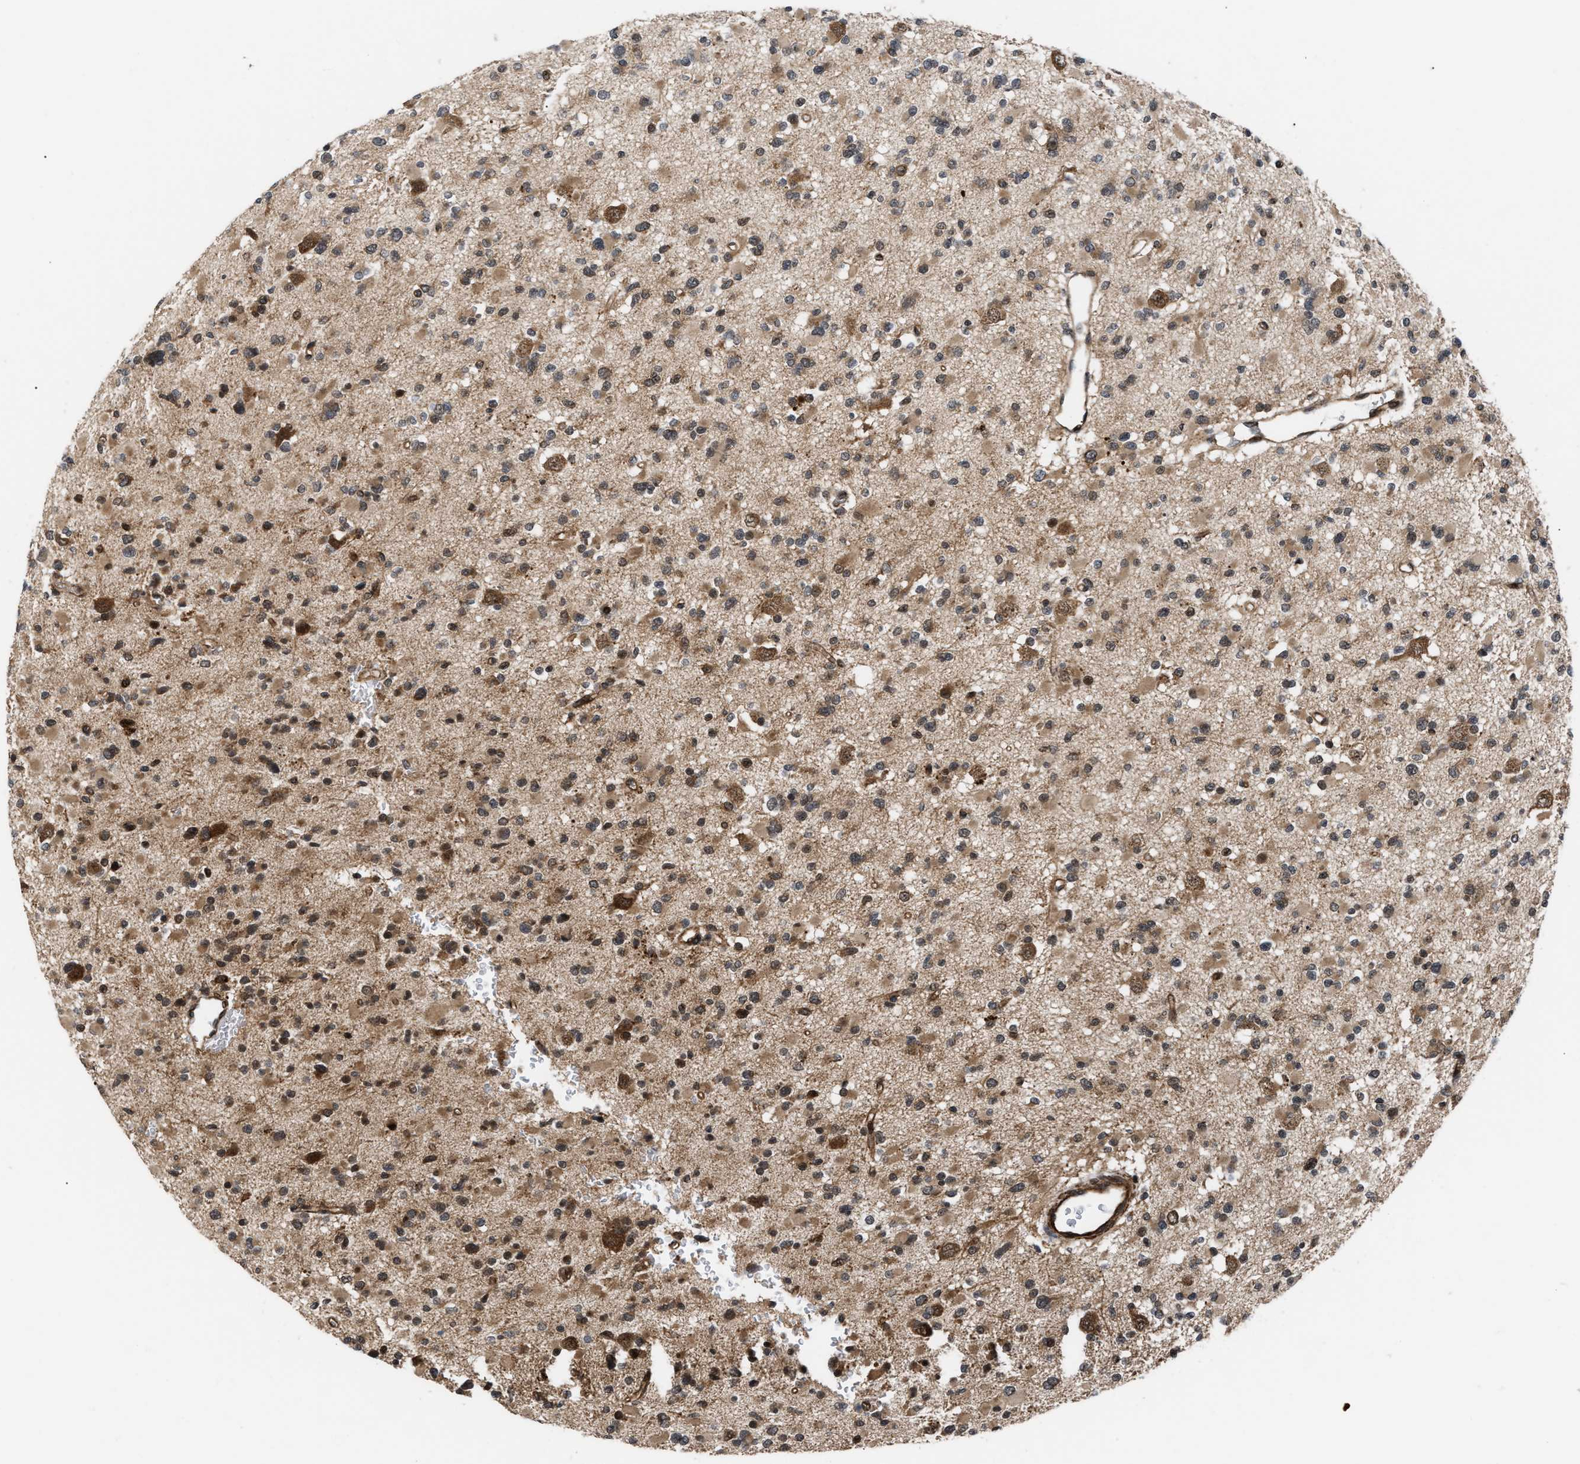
{"staining": {"intensity": "moderate", "quantity": ">75%", "location": "cytoplasmic/membranous,nuclear"}, "tissue": "glioma", "cell_type": "Tumor cells", "image_type": "cancer", "snomed": [{"axis": "morphology", "description": "Glioma, malignant, Low grade"}, {"axis": "topography", "description": "Brain"}], "caption": "Approximately >75% of tumor cells in human malignant glioma (low-grade) reveal moderate cytoplasmic/membranous and nuclear protein positivity as visualized by brown immunohistochemical staining.", "gene": "STAU2", "patient": {"sex": "female", "age": 22}}